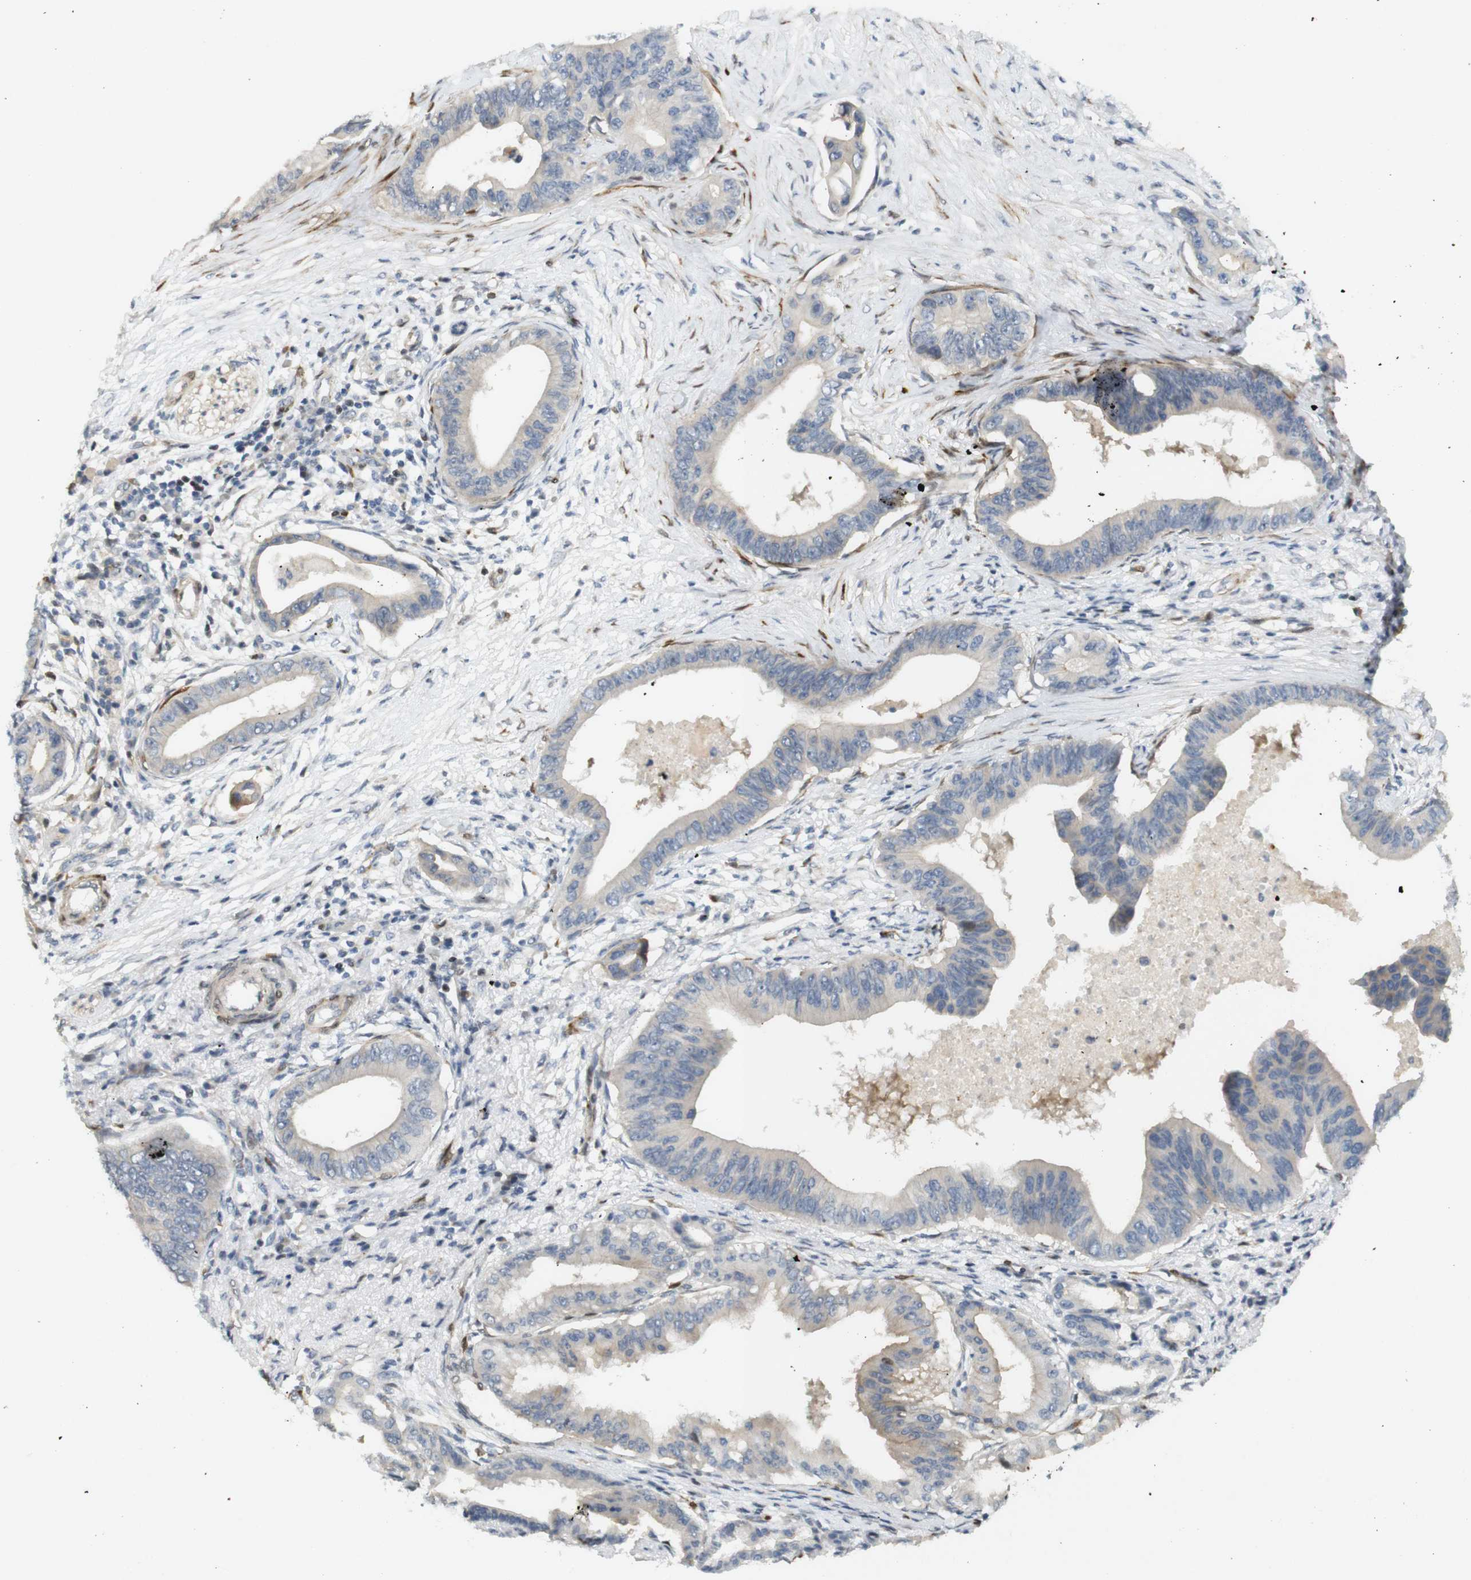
{"staining": {"intensity": "weak", "quantity": "<25%", "location": "cytoplasmic/membranous"}, "tissue": "pancreatic cancer", "cell_type": "Tumor cells", "image_type": "cancer", "snomed": [{"axis": "morphology", "description": "Adenocarcinoma, NOS"}, {"axis": "topography", "description": "Pancreas"}], "caption": "IHC of adenocarcinoma (pancreatic) displays no positivity in tumor cells.", "gene": "PPP1R14A", "patient": {"sex": "male", "age": 77}}